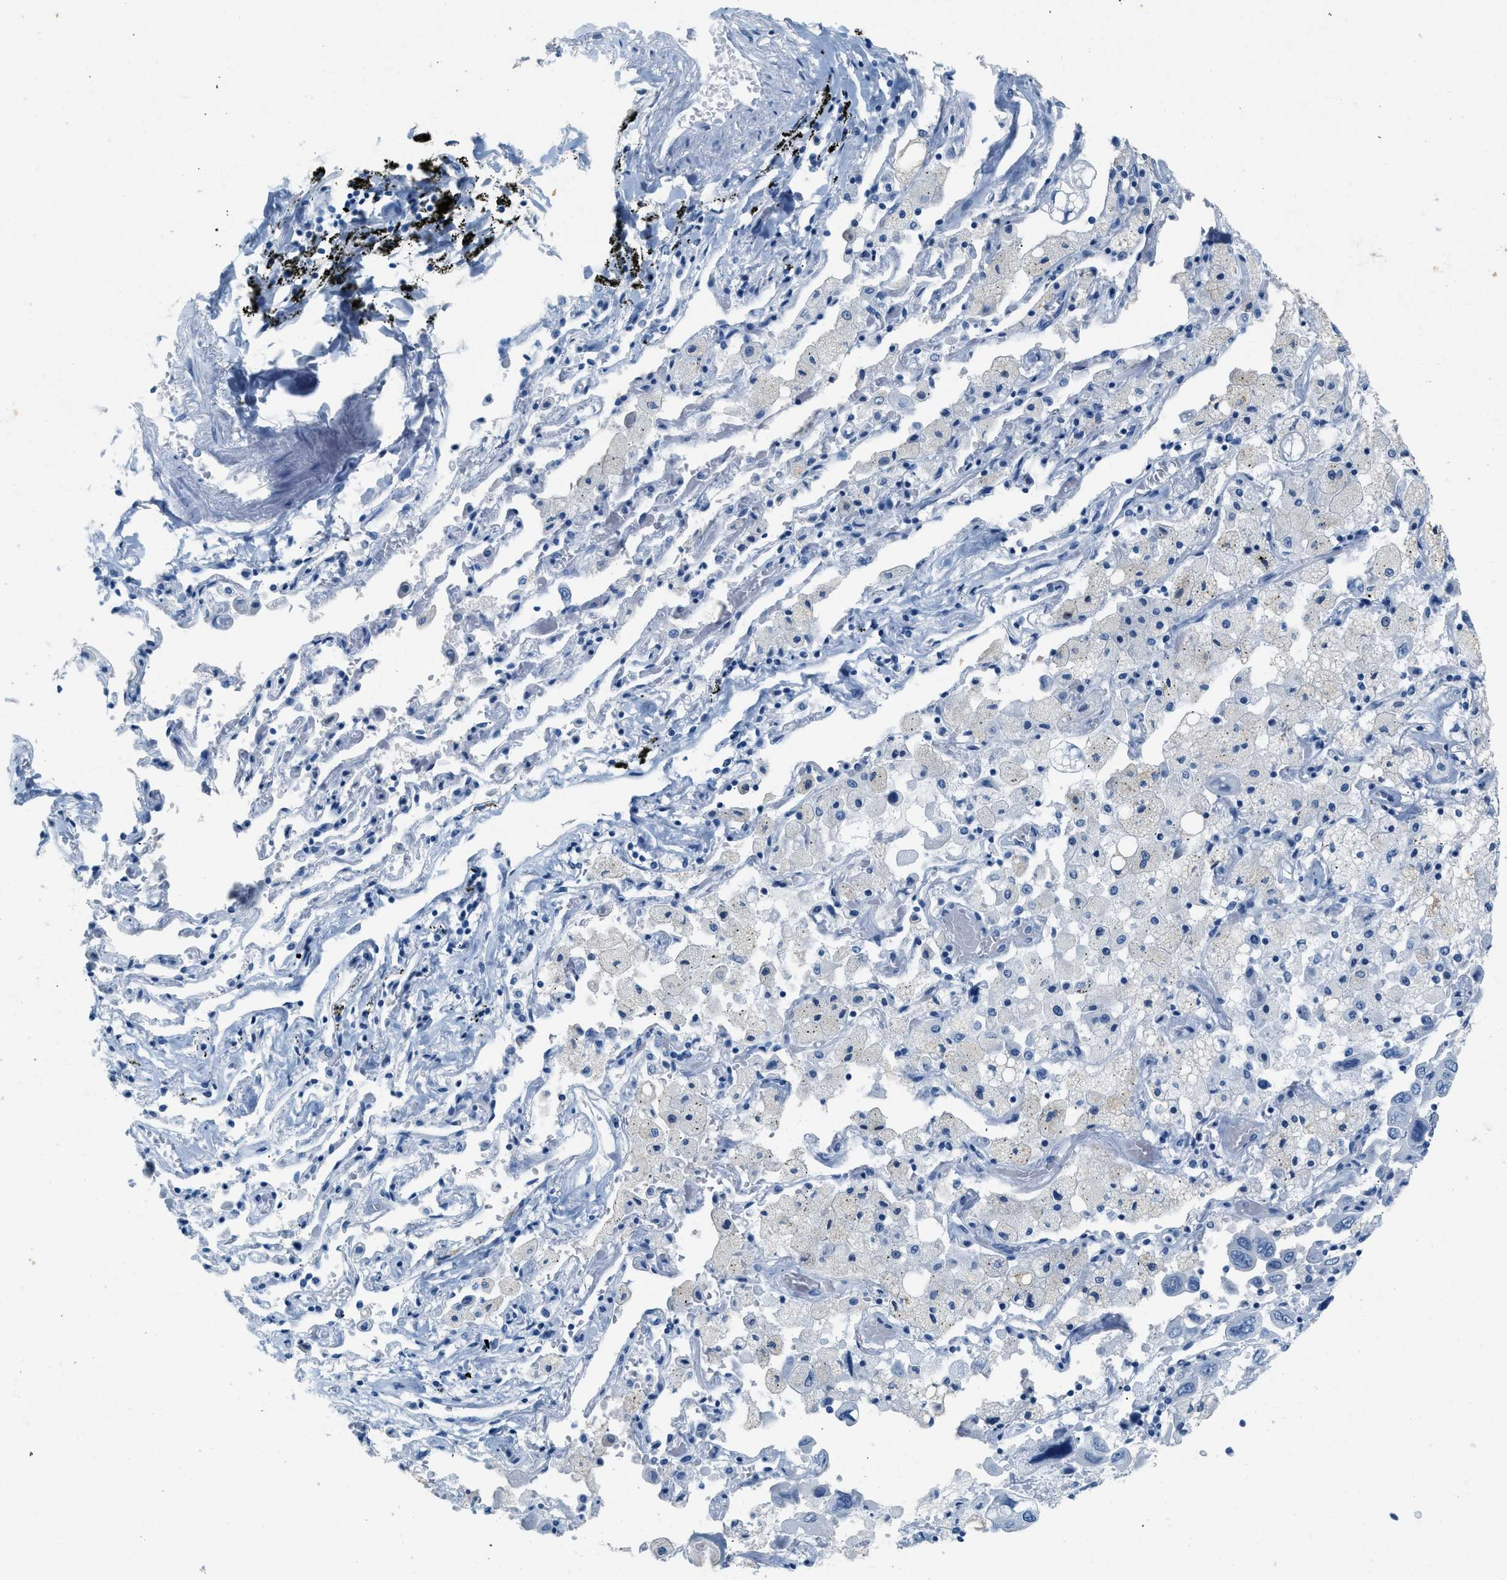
{"staining": {"intensity": "negative", "quantity": "none", "location": "none"}, "tissue": "lung cancer", "cell_type": "Tumor cells", "image_type": "cancer", "snomed": [{"axis": "morphology", "description": "Adenocarcinoma, NOS"}, {"axis": "topography", "description": "Lung"}], "caption": "Tumor cells are negative for protein expression in human lung cancer (adenocarcinoma). Brightfield microscopy of immunohistochemistry stained with DAB (brown) and hematoxylin (blue), captured at high magnification.", "gene": "HHATL", "patient": {"sex": "male", "age": 64}}